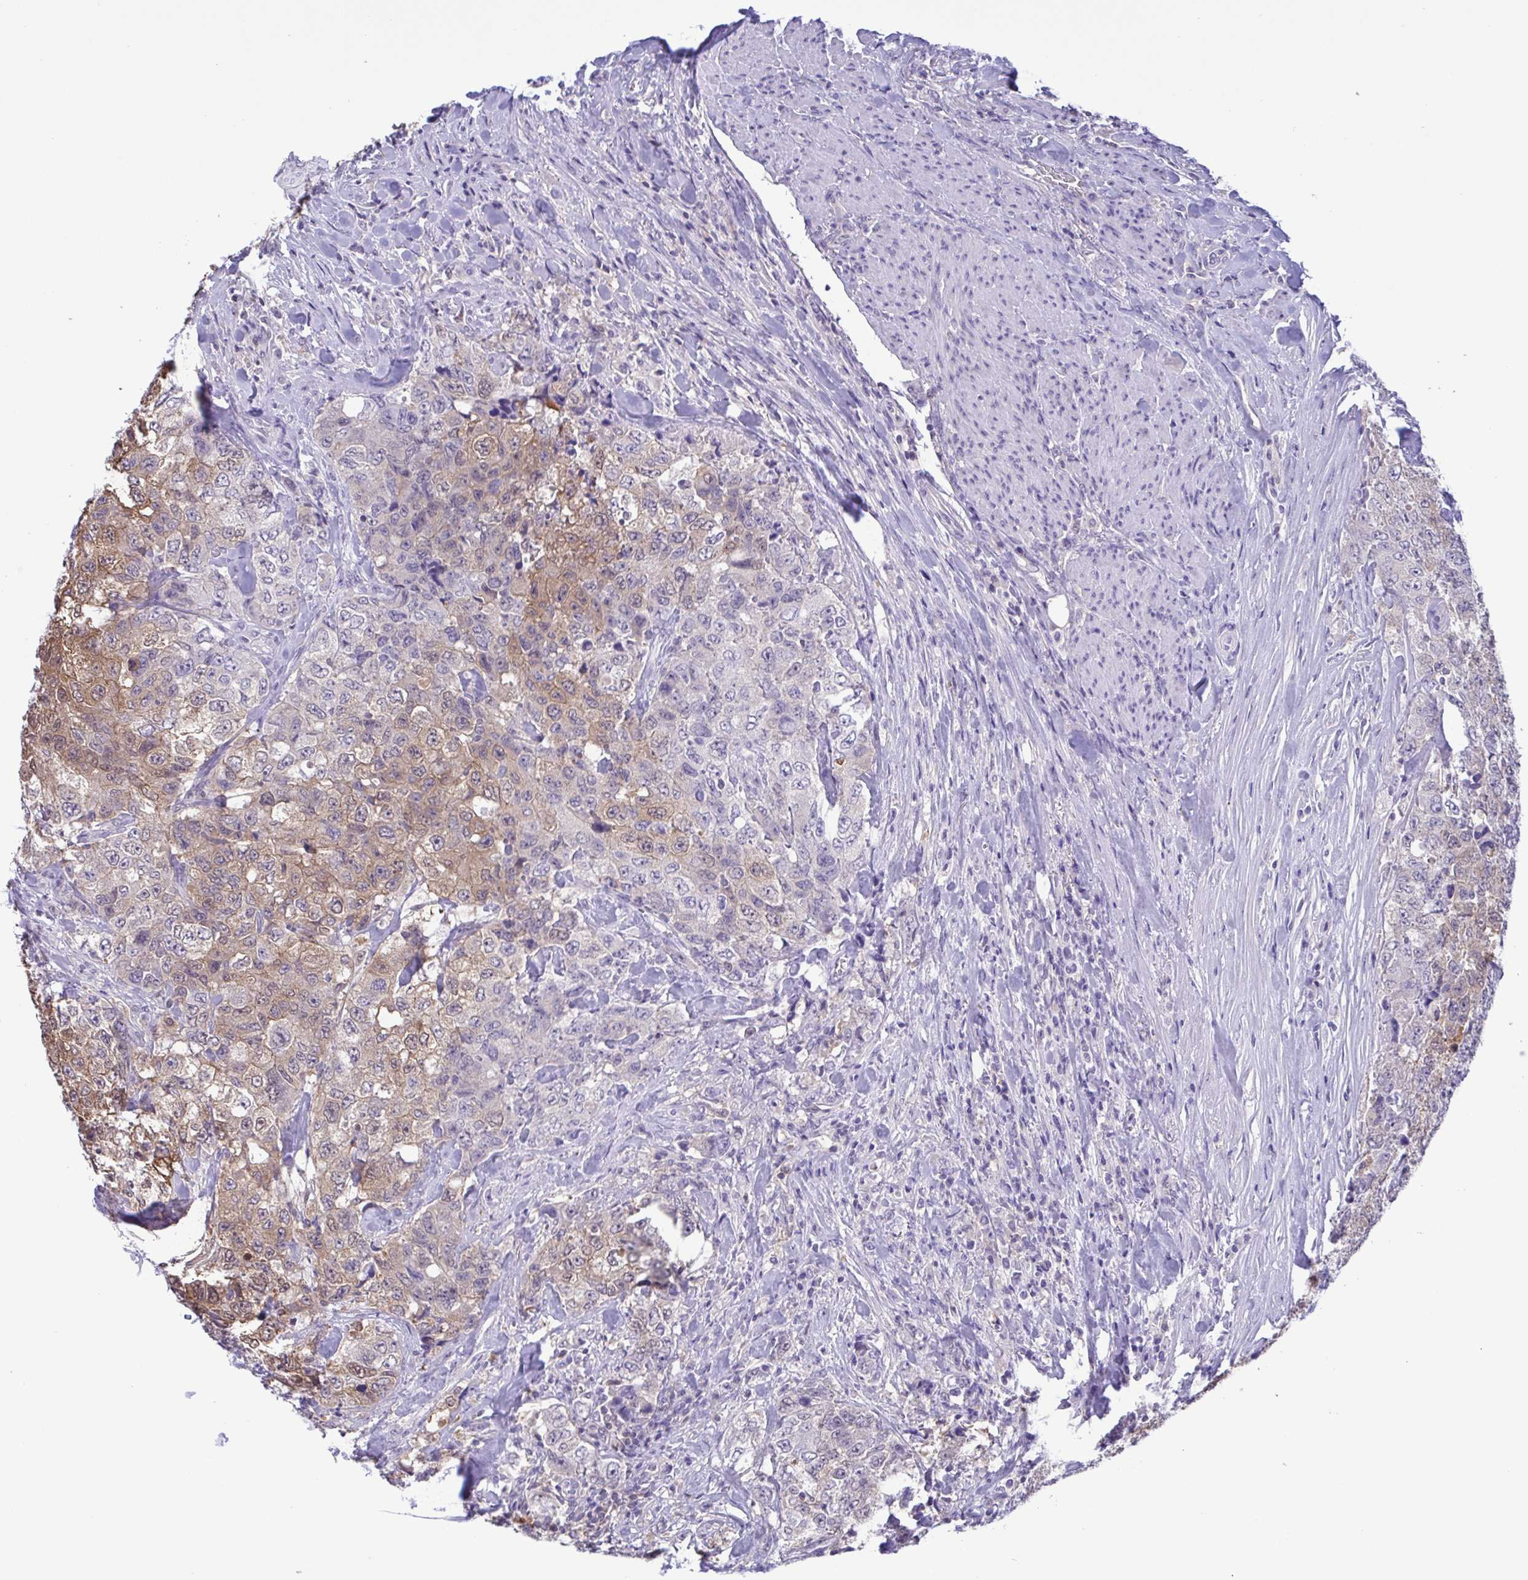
{"staining": {"intensity": "weak", "quantity": "25%-75%", "location": "cytoplasmic/membranous"}, "tissue": "urothelial cancer", "cell_type": "Tumor cells", "image_type": "cancer", "snomed": [{"axis": "morphology", "description": "Urothelial carcinoma, High grade"}, {"axis": "topography", "description": "Urinary bladder"}], "caption": "Immunohistochemical staining of human urothelial cancer shows low levels of weak cytoplasmic/membranous protein expression in approximately 25%-75% of tumor cells.", "gene": "LDHC", "patient": {"sex": "female", "age": 78}}